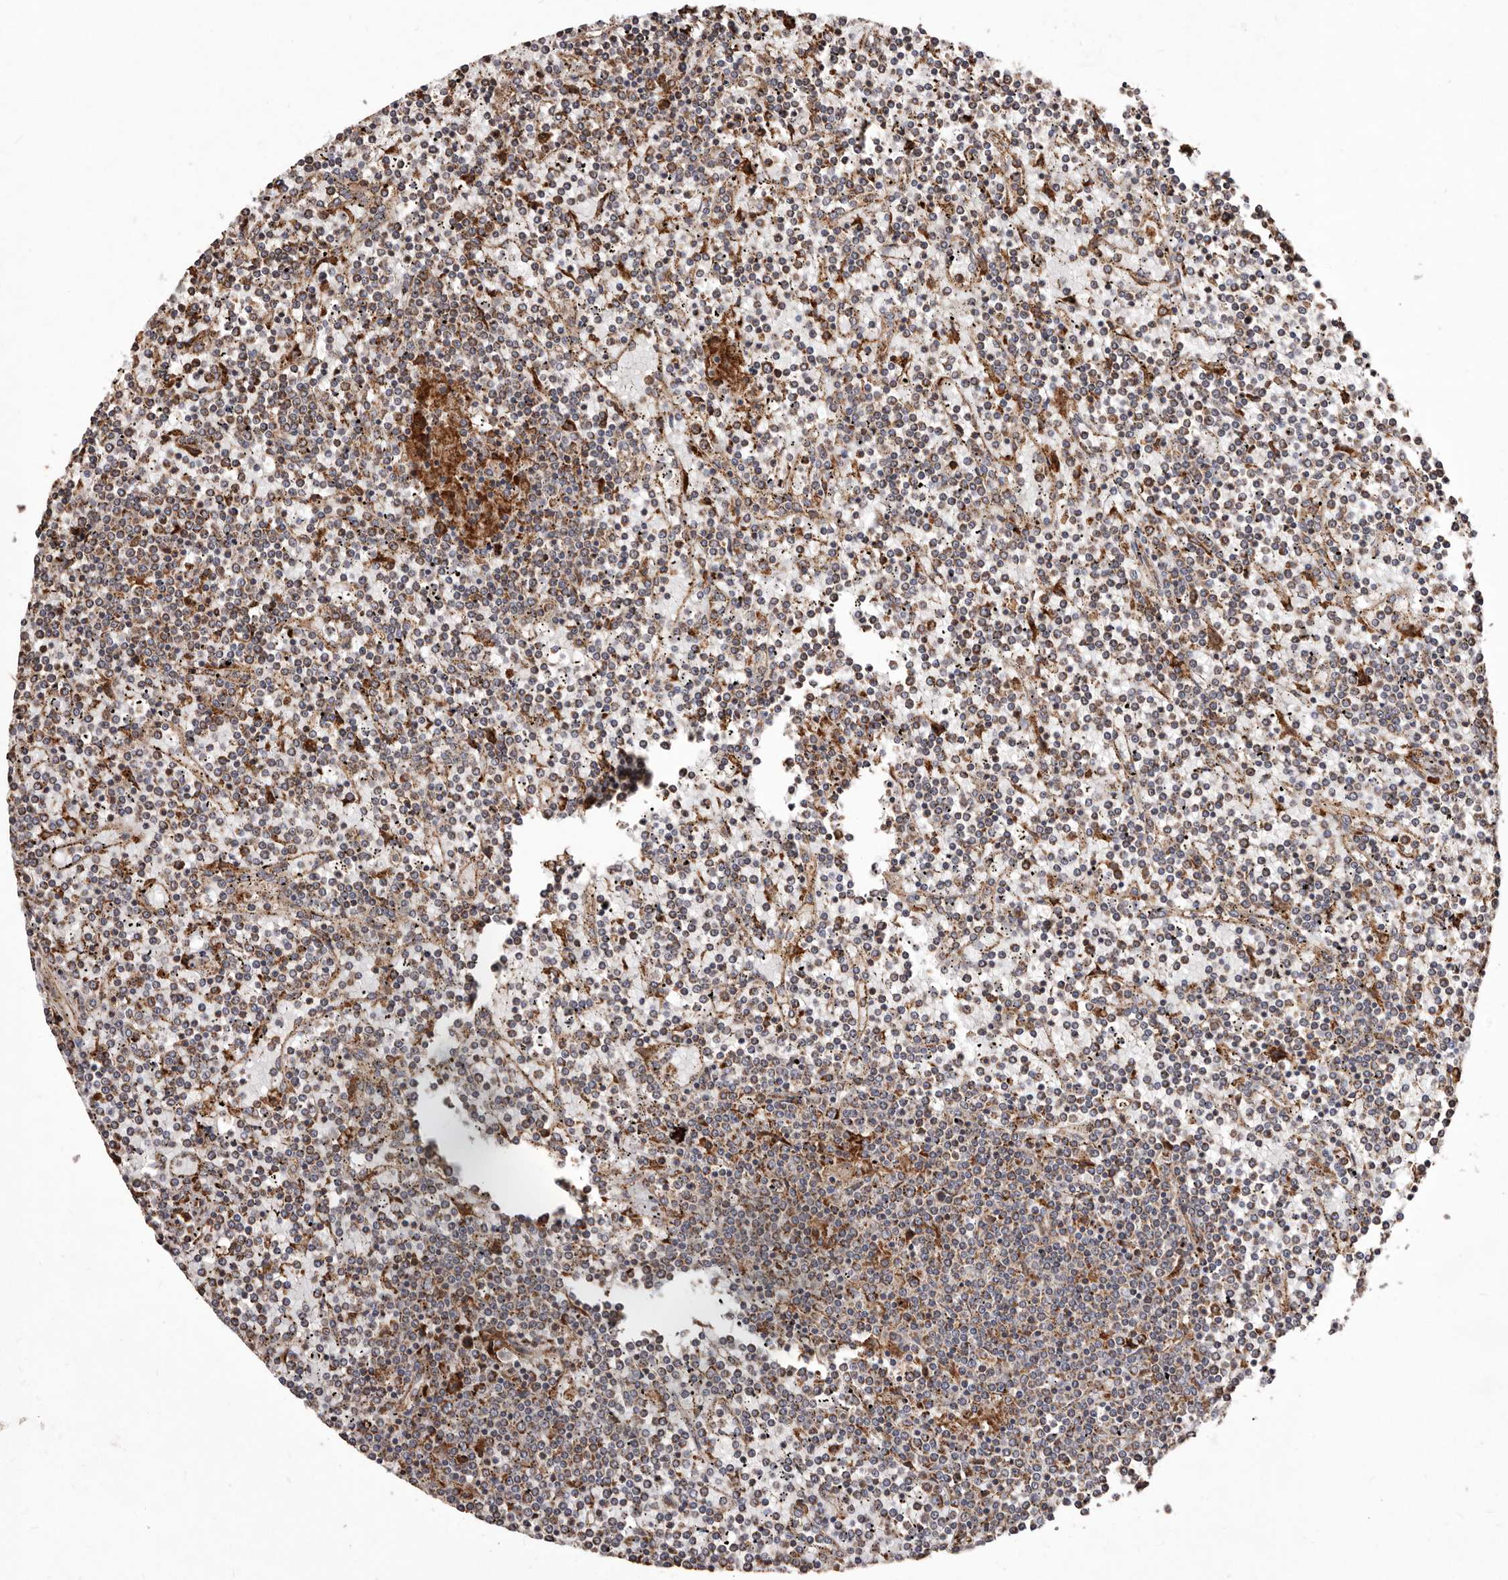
{"staining": {"intensity": "moderate", "quantity": "<25%", "location": "cytoplasmic/membranous"}, "tissue": "lymphoma", "cell_type": "Tumor cells", "image_type": "cancer", "snomed": [{"axis": "morphology", "description": "Malignant lymphoma, non-Hodgkin's type, Low grade"}, {"axis": "topography", "description": "Spleen"}], "caption": "This is a micrograph of immunohistochemistry staining of low-grade malignant lymphoma, non-Hodgkin's type, which shows moderate staining in the cytoplasmic/membranous of tumor cells.", "gene": "STEAP2", "patient": {"sex": "female", "age": 19}}